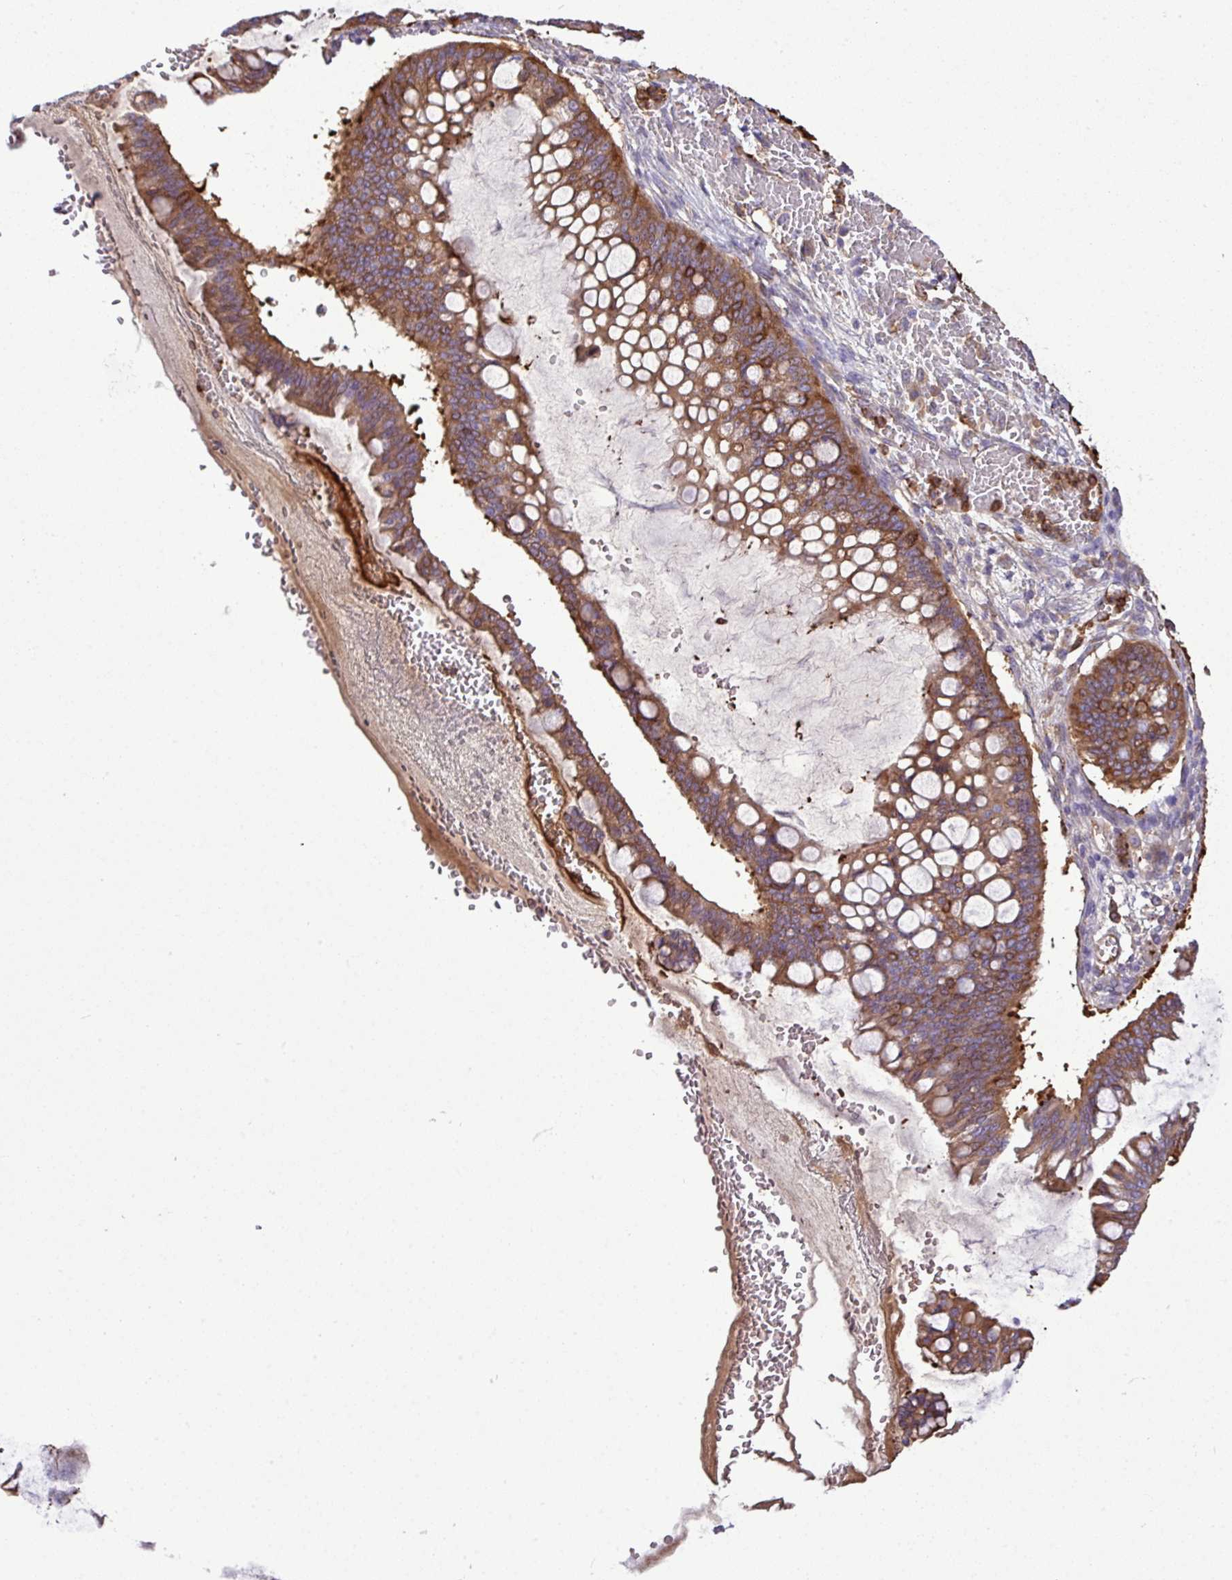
{"staining": {"intensity": "moderate", "quantity": ">75%", "location": "cytoplasmic/membranous"}, "tissue": "ovarian cancer", "cell_type": "Tumor cells", "image_type": "cancer", "snomed": [{"axis": "morphology", "description": "Cystadenocarcinoma, mucinous, NOS"}, {"axis": "topography", "description": "Ovary"}], "caption": "Ovarian cancer (mucinous cystadenocarcinoma) stained with a brown dye reveals moderate cytoplasmic/membranous positive expression in approximately >75% of tumor cells.", "gene": "PGAP6", "patient": {"sex": "female", "age": 73}}